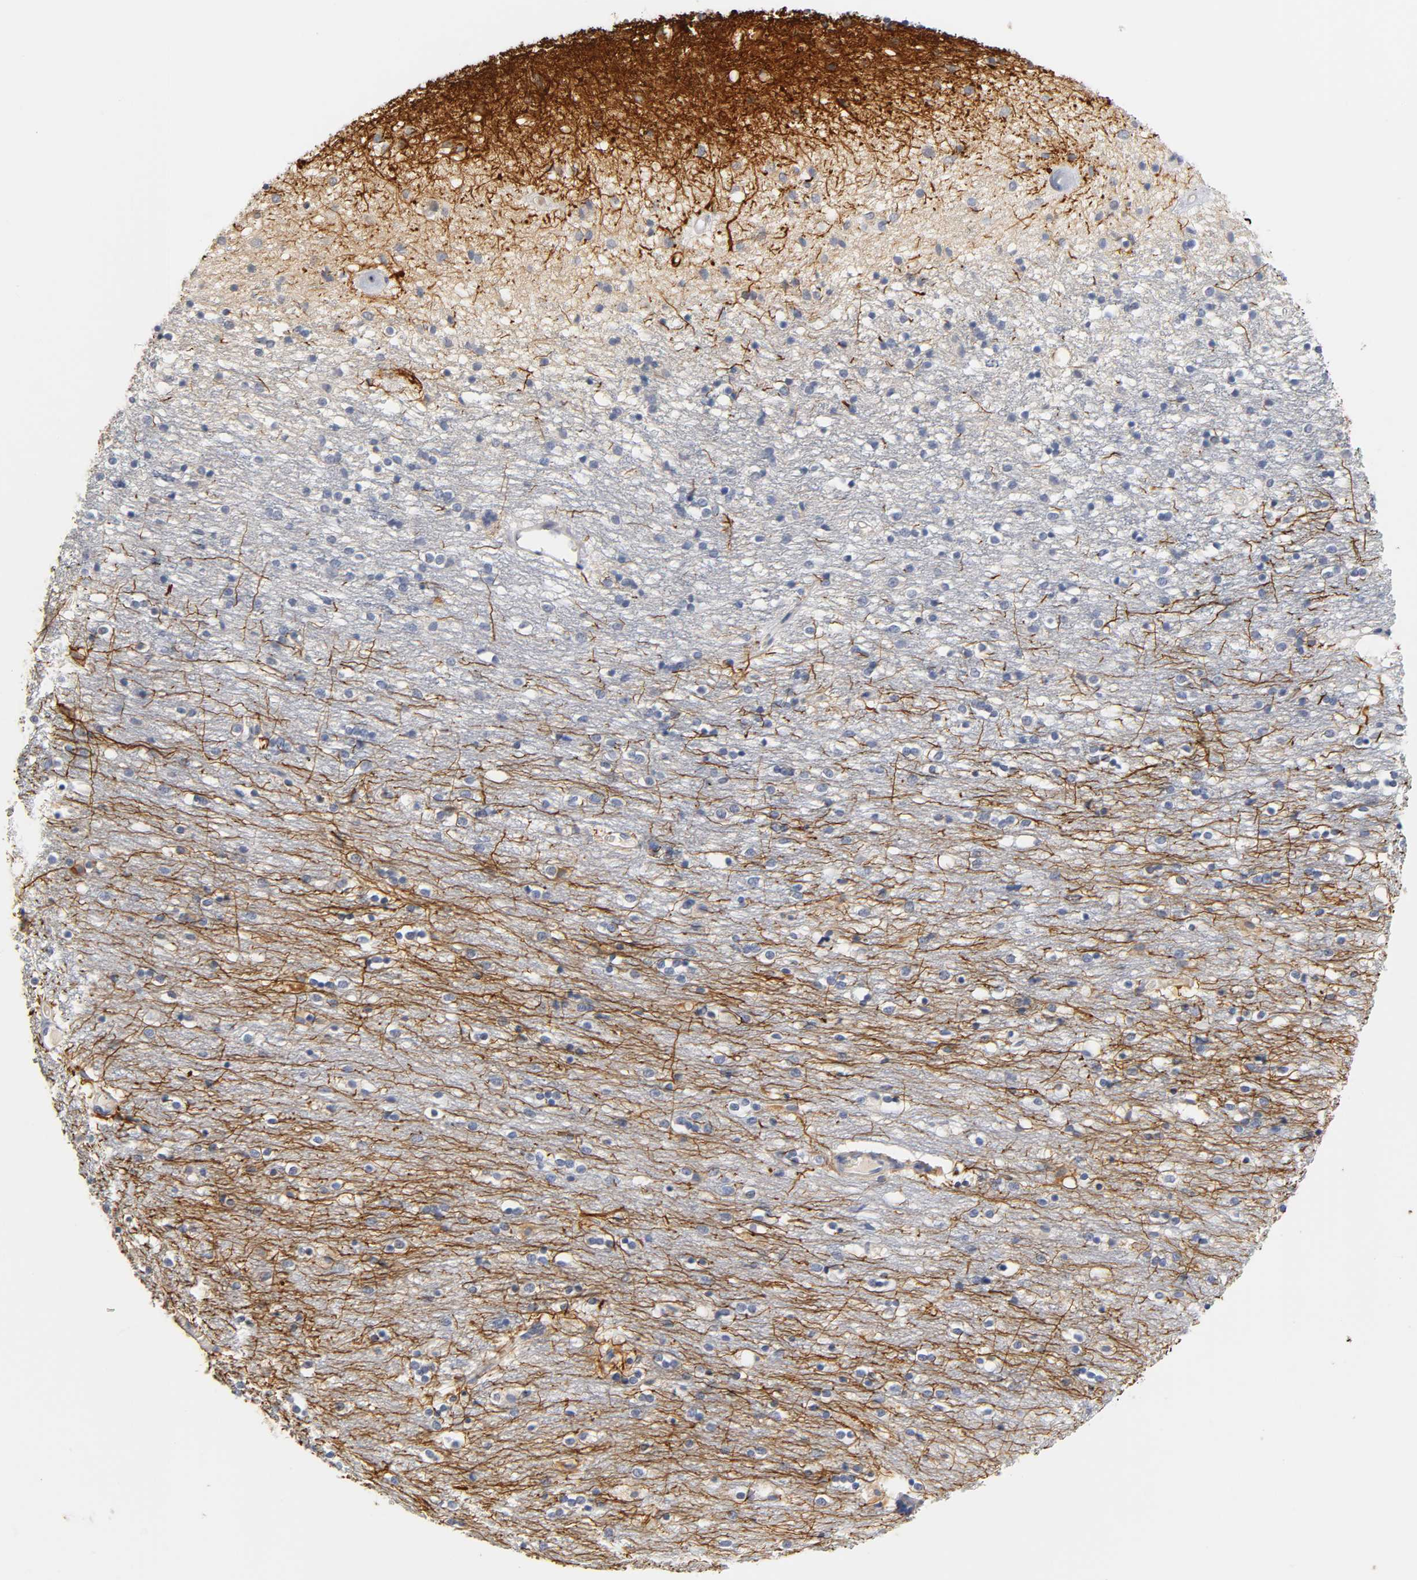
{"staining": {"intensity": "strong", "quantity": "25%-75%", "location": "cytoplasmic/membranous"}, "tissue": "caudate", "cell_type": "Glial cells", "image_type": "normal", "snomed": [{"axis": "morphology", "description": "Normal tissue, NOS"}, {"axis": "topography", "description": "Lateral ventricle wall"}], "caption": "Caudate stained with DAB immunohistochemistry (IHC) demonstrates high levels of strong cytoplasmic/membranous staining in about 25%-75% of glial cells.", "gene": "OVOL1", "patient": {"sex": "female", "age": 54}}